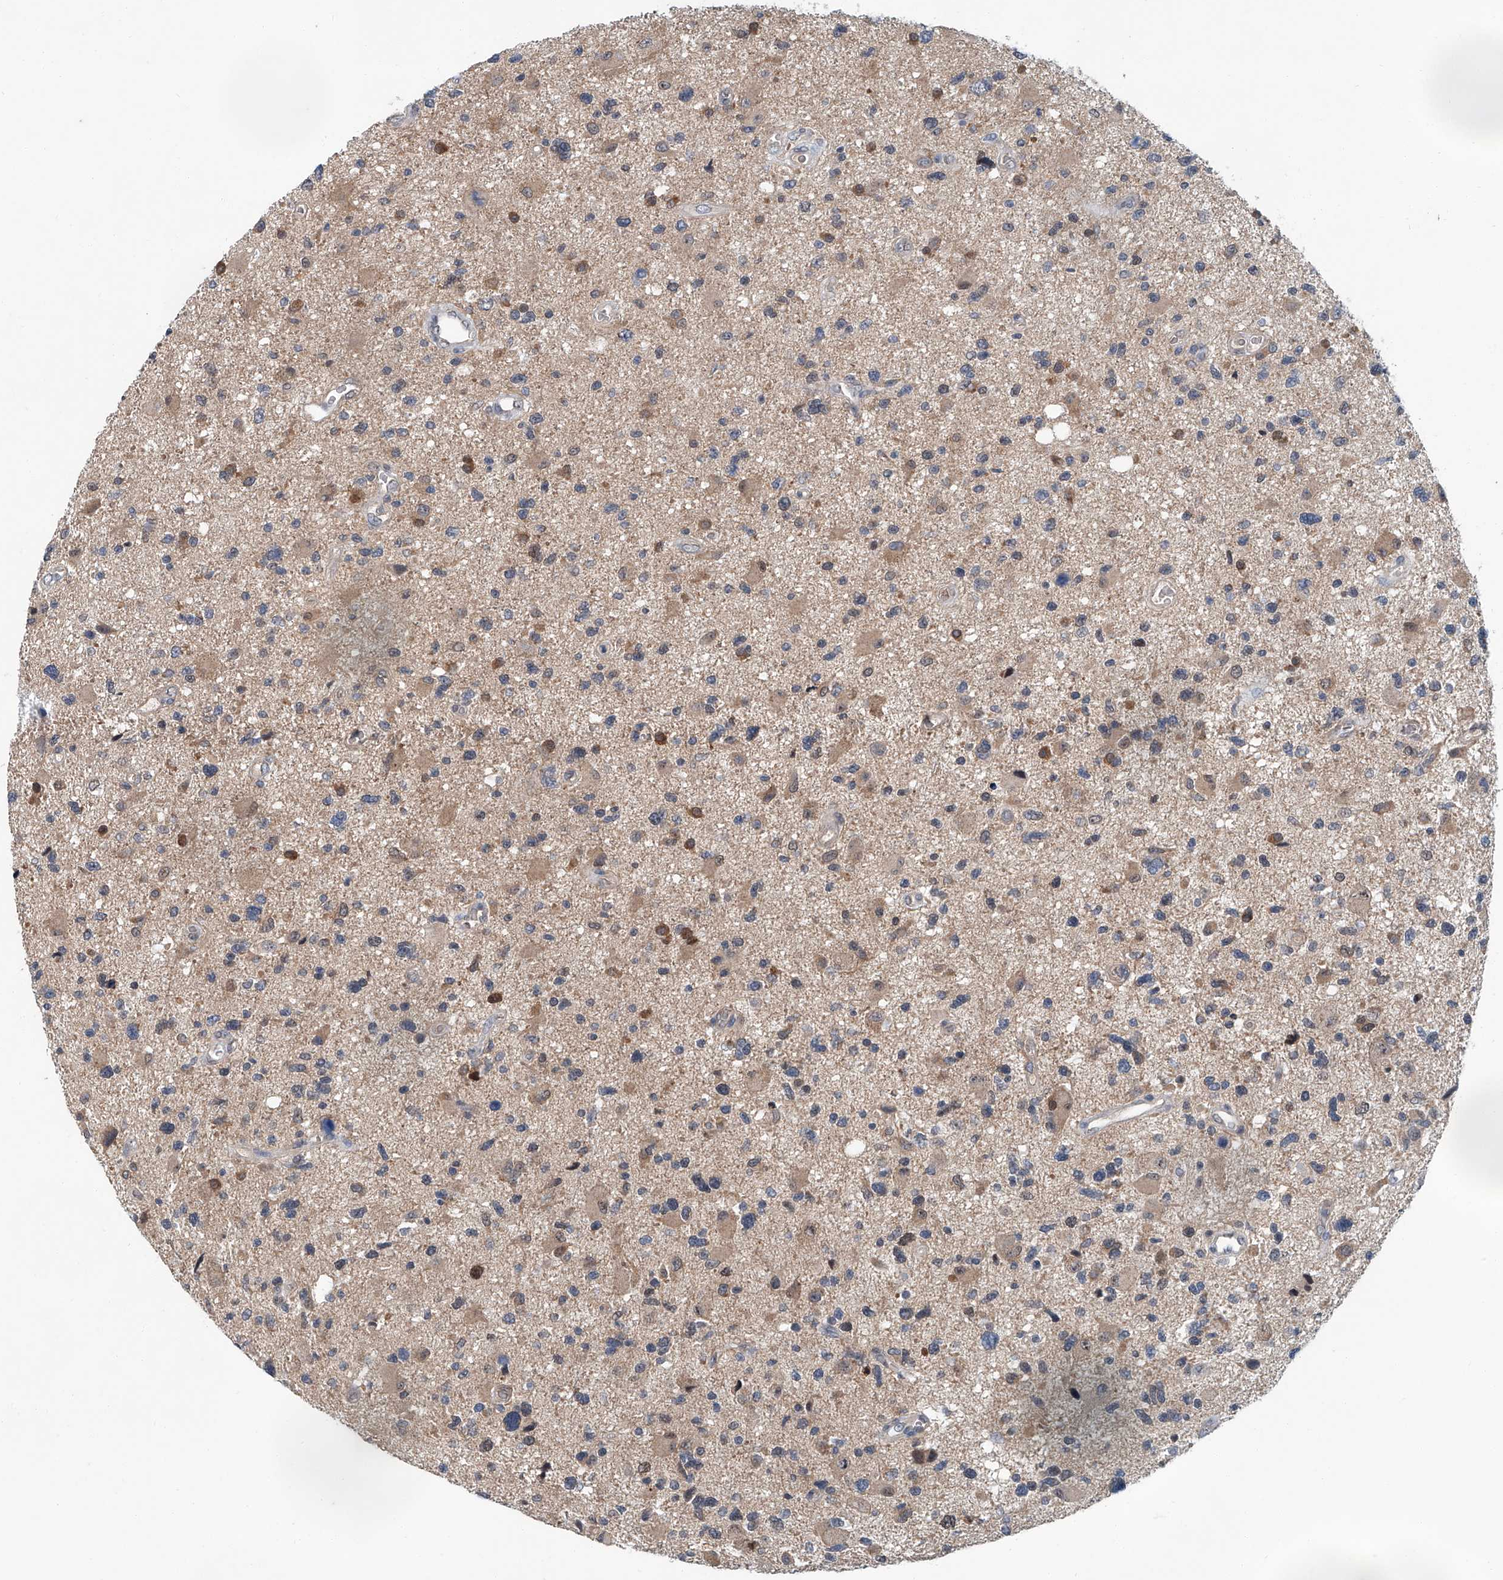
{"staining": {"intensity": "weak", "quantity": "<25%", "location": "cytoplasmic/membranous"}, "tissue": "glioma", "cell_type": "Tumor cells", "image_type": "cancer", "snomed": [{"axis": "morphology", "description": "Glioma, malignant, High grade"}, {"axis": "topography", "description": "Brain"}], "caption": "Immunohistochemistry photomicrograph of glioma stained for a protein (brown), which exhibits no staining in tumor cells. (DAB (3,3'-diaminobenzidine) immunohistochemistry (IHC) with hematoxylin counter stain).", "gene": "CLK1", "patient": {"sex": "male", "age": 33}}